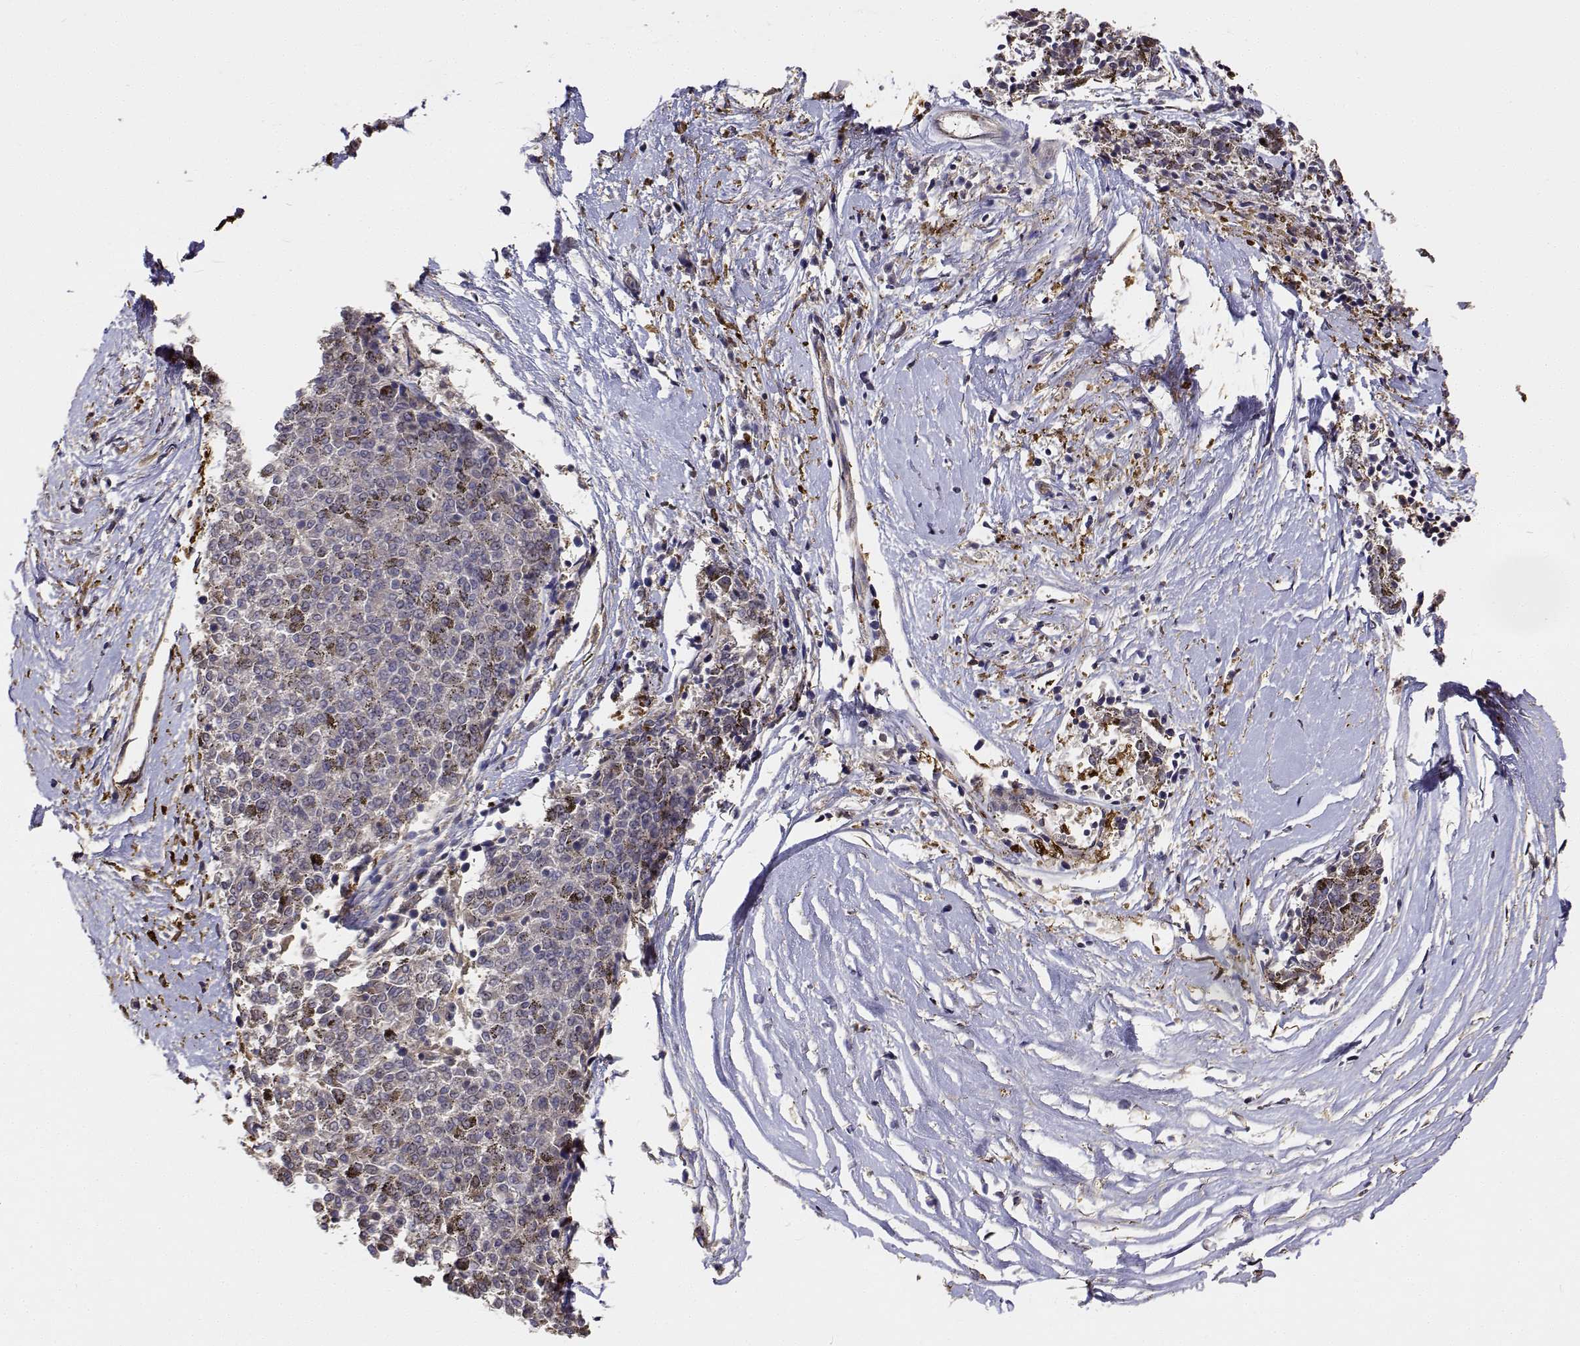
{"staining": {"intensity": "negative", "quantity": "none", "location": "none"}, "tissue": "melanoma", "cell_type": "Tumor cells", "image_type": "cancer", "snomed": [{"axis": "morphology", "description": "Malignant melanoma, NOS"}, {"axis": "topography", "description": "Skin"}], "caption": "Immunohistochemistry micrograph of neoplastic tissue: melanoma stained with DAB (3,3'-diaminobenzidine) shows no significant protein expression in tumor cells.", "gene": "PCID2", "patient": {"sex": "female", "age": 72}}